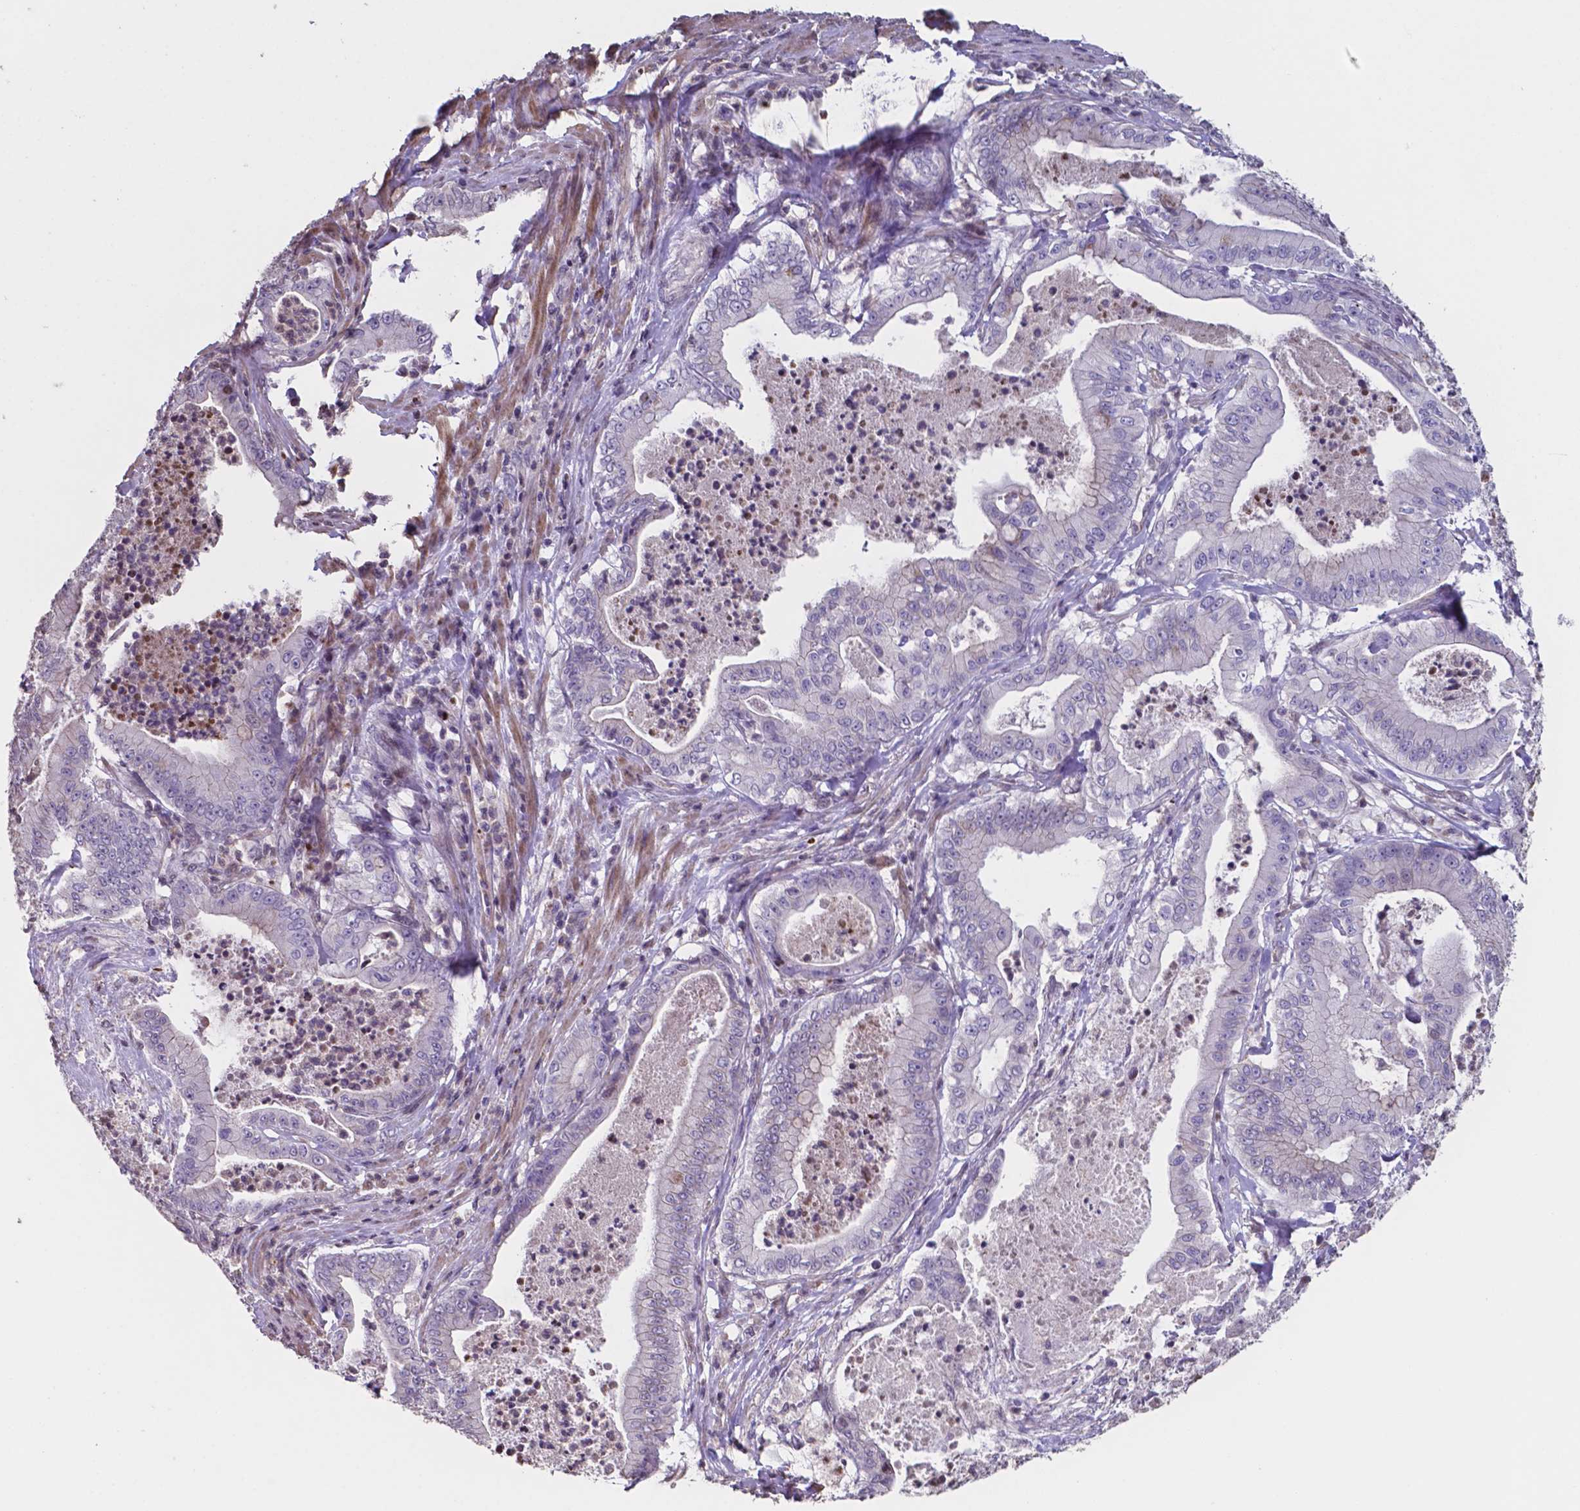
{"staining": {"intensity": "negative", "quantity": "none", "location": "none"}, "tissue": "pancreatic cancer", "cell_type": "Tumor cells", "image_type": "cancer", "snomed": [{"axis": "morphology", "description": "Adenocarcinoma, NOS"}, {"axis": "topography", "description": "Pancreas"}], "caption": "Histopathology image shows no protein staining in tumor cells of pancreatic cancer tissue.", "gene": "MLC1", "patient": {"sex": "male", "age": 71}}